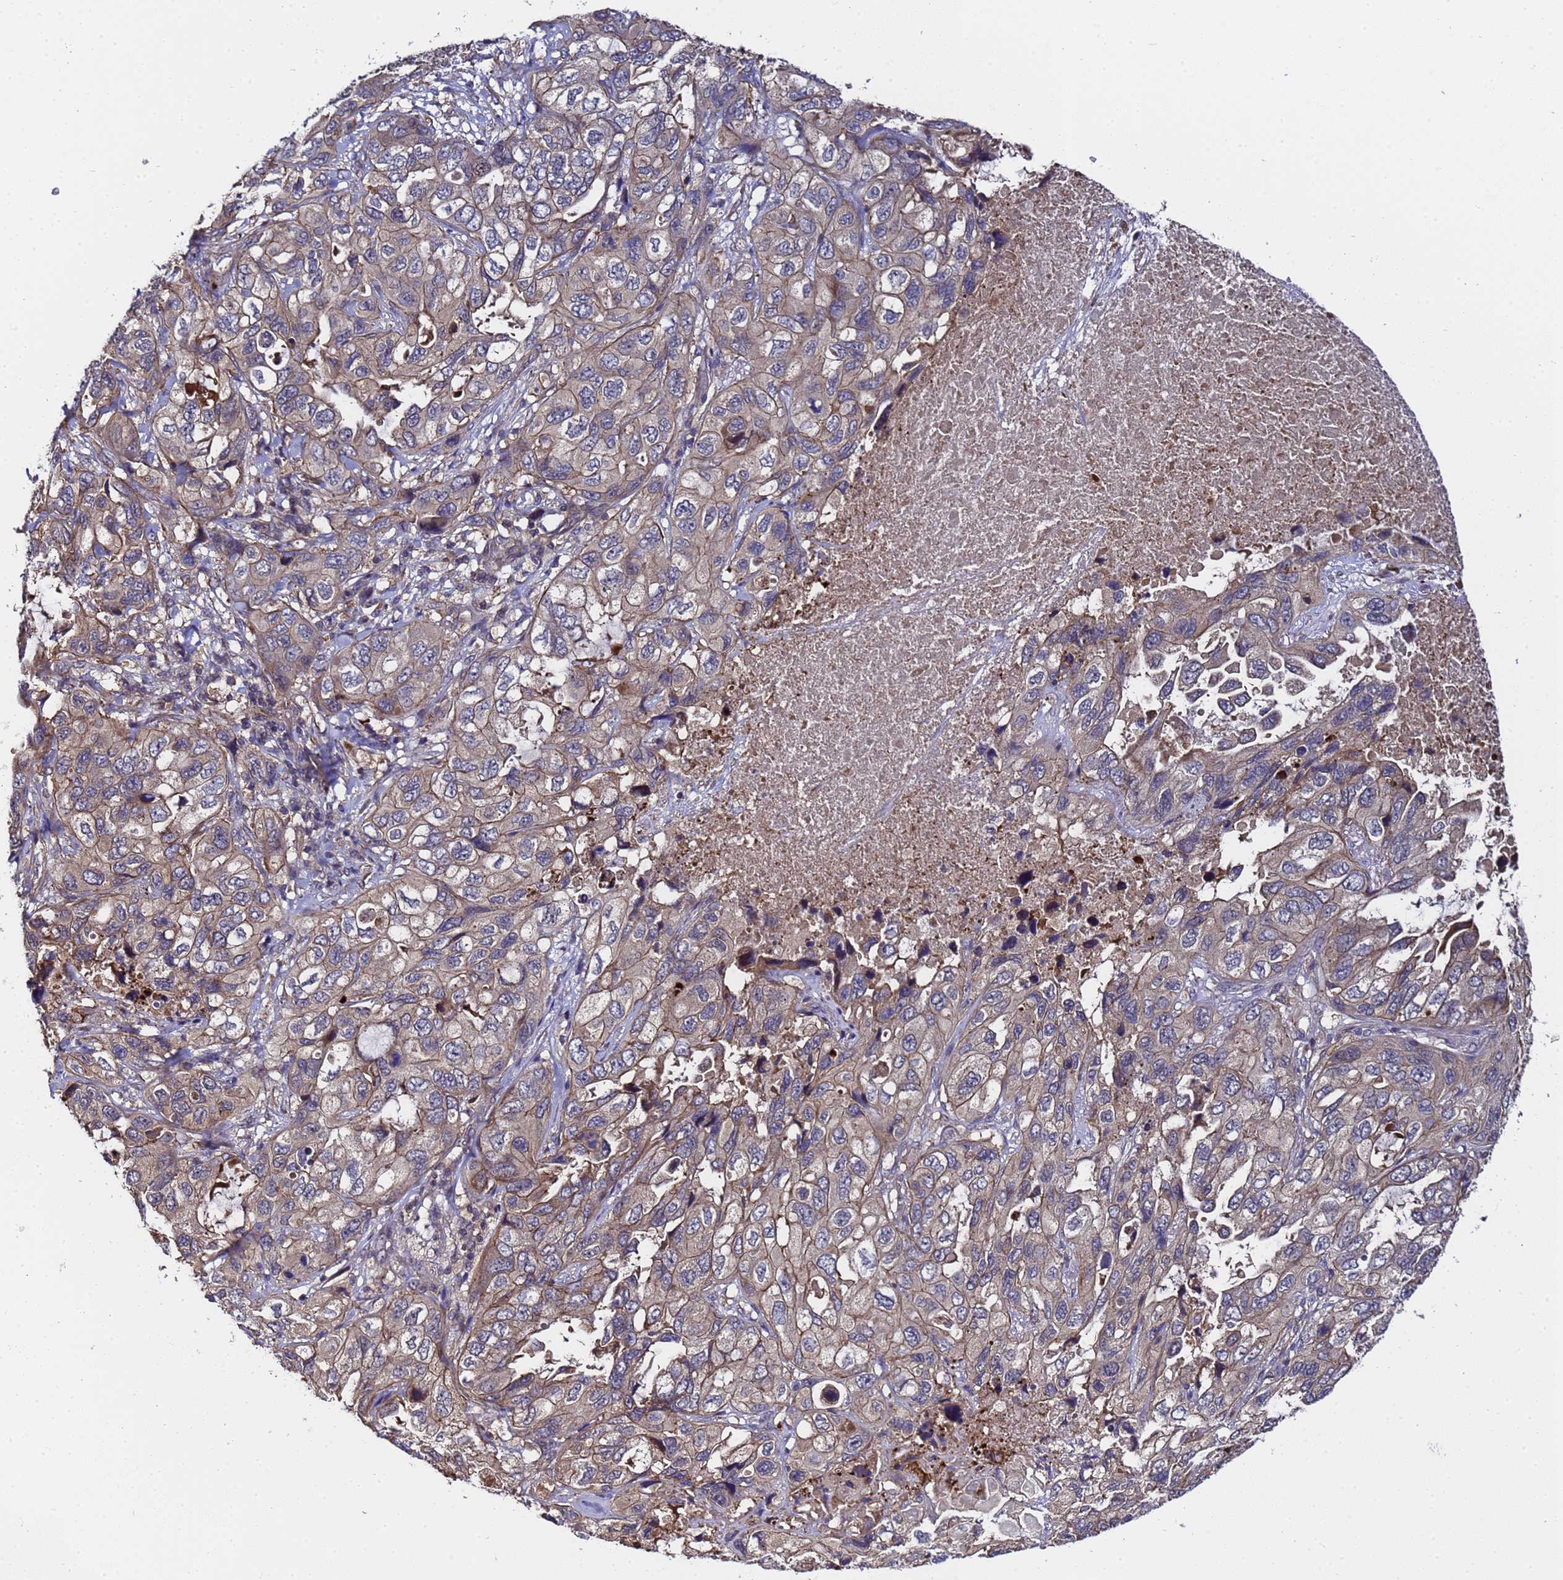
{"staining": {"intensity": "weak", "quantity": "25%-75%", "location": "cytoplasmic/membranous"}, "tissue": "lung cancer", "cell_type": "Tumor cells", "image_type": "cancer", "snomed": [{"axis": "morphology", "description": "Squamous cell carcinoma, NOS"}, {"axis": "topography", "description": "Lung"}], "caption": "Protein staining displays weak cytoplasmic/membranous positivity in about 25%-75% of tumor cells in squamous cell carcinoma (lung).", "gene": "GSTCD", "patient": {"sex": "female", "age": 73}}